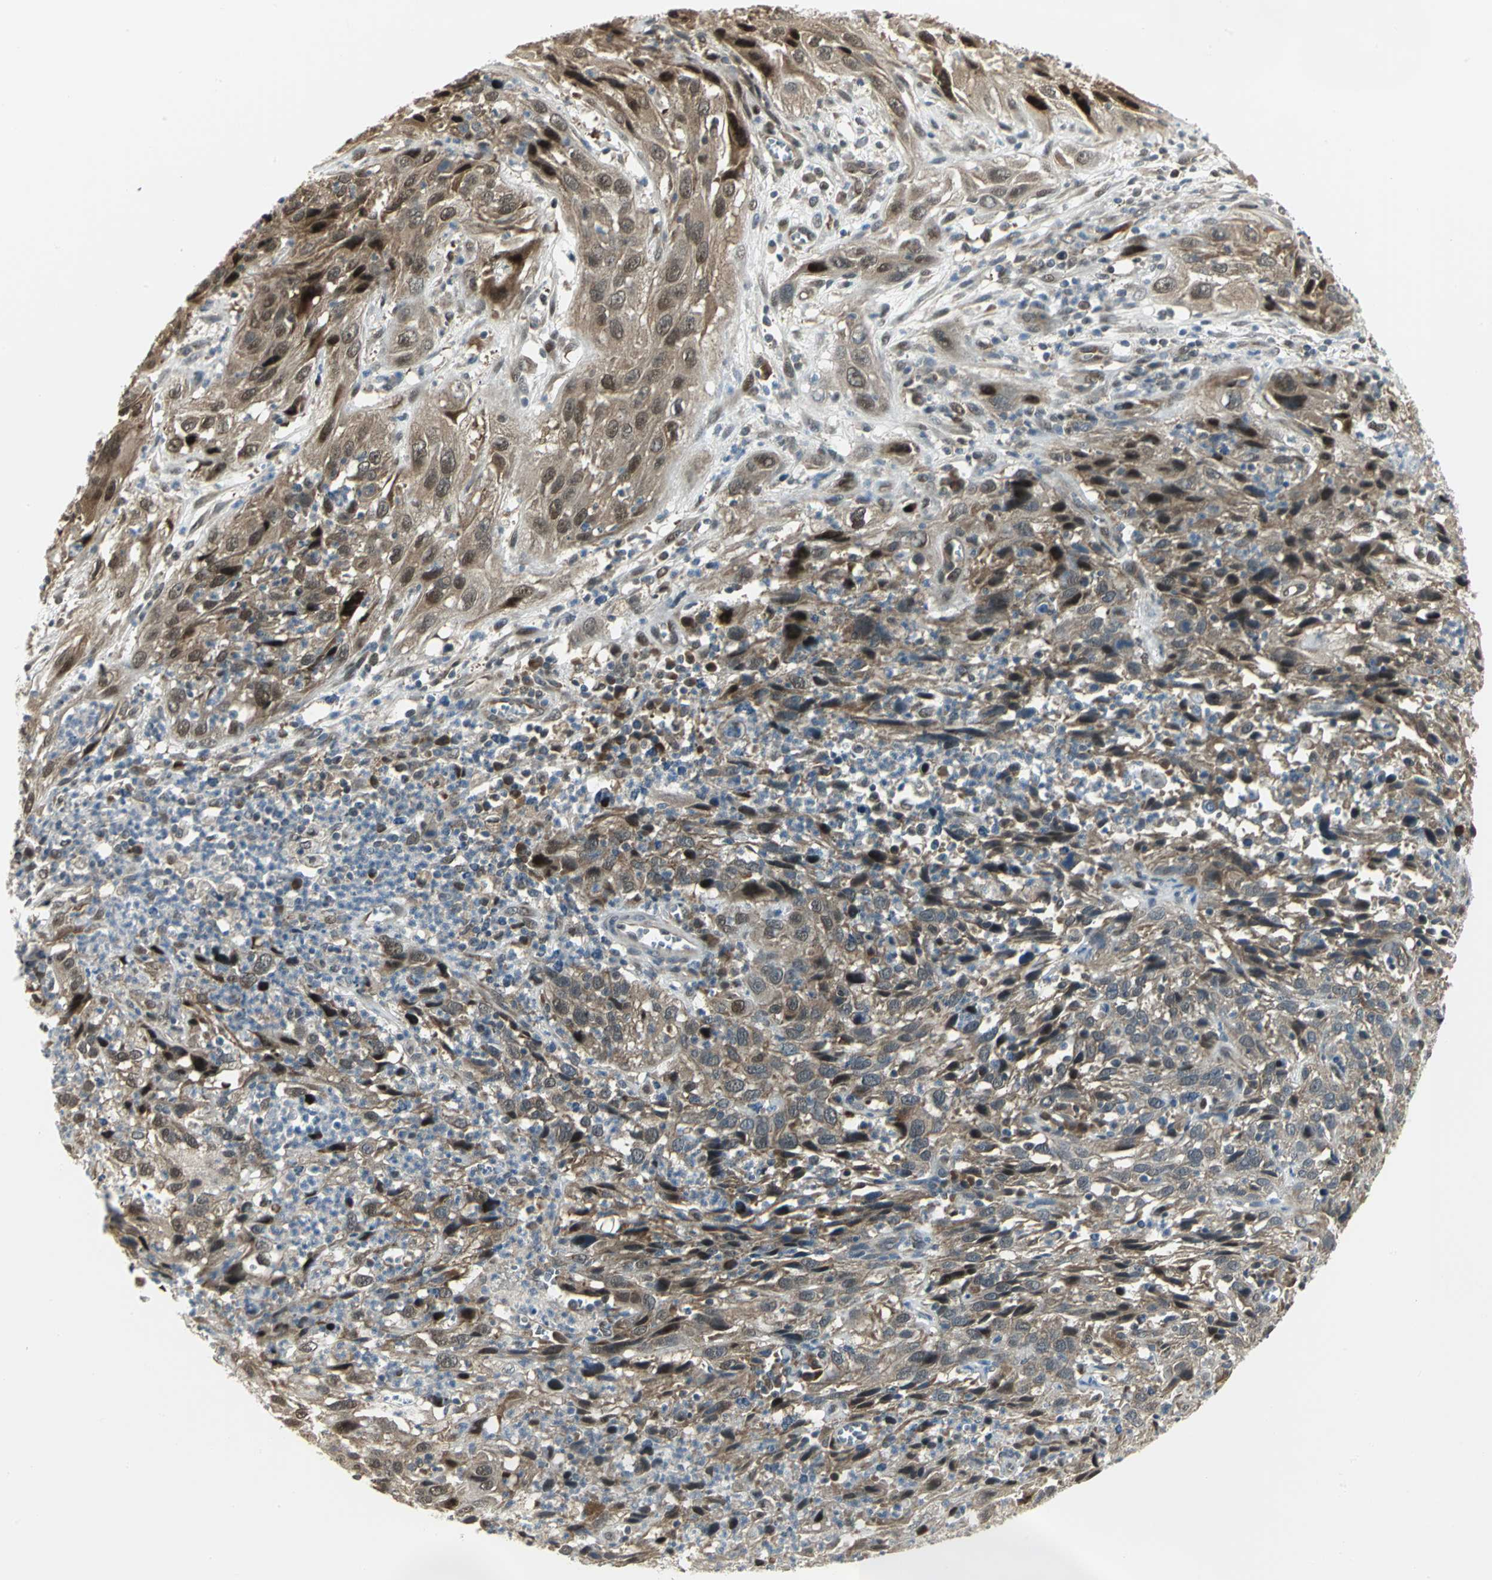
{"staining": {"intensity": "moderate", "quantity": ">75%", "location": "cytoplasmic/membranous,nuclear"}, "tissue": "cervical cancer", "cell_type": "Tumor cells", "image_type": "cancer", "snomed": [{"axis": "morphology", "description": "Squamous cell carcinoma, NOS"}, {"axis": "topography", "description": "Cervix"}], "caption": "Immunohistochemistry (DAB (3,3'-diaminobenzidine)) staining of human squamous cell carcinoma (cervical) reveals moderate cytoplasmic/membranous and nuclear protein positivity in about >75% of tumor cells. Using DAB (brown) and hematoxylin (blue) stains, captured at high magnification using brightfield microscopy.", "gene": "PSMC4", "patient": {"sex": "female", "age": 32}}